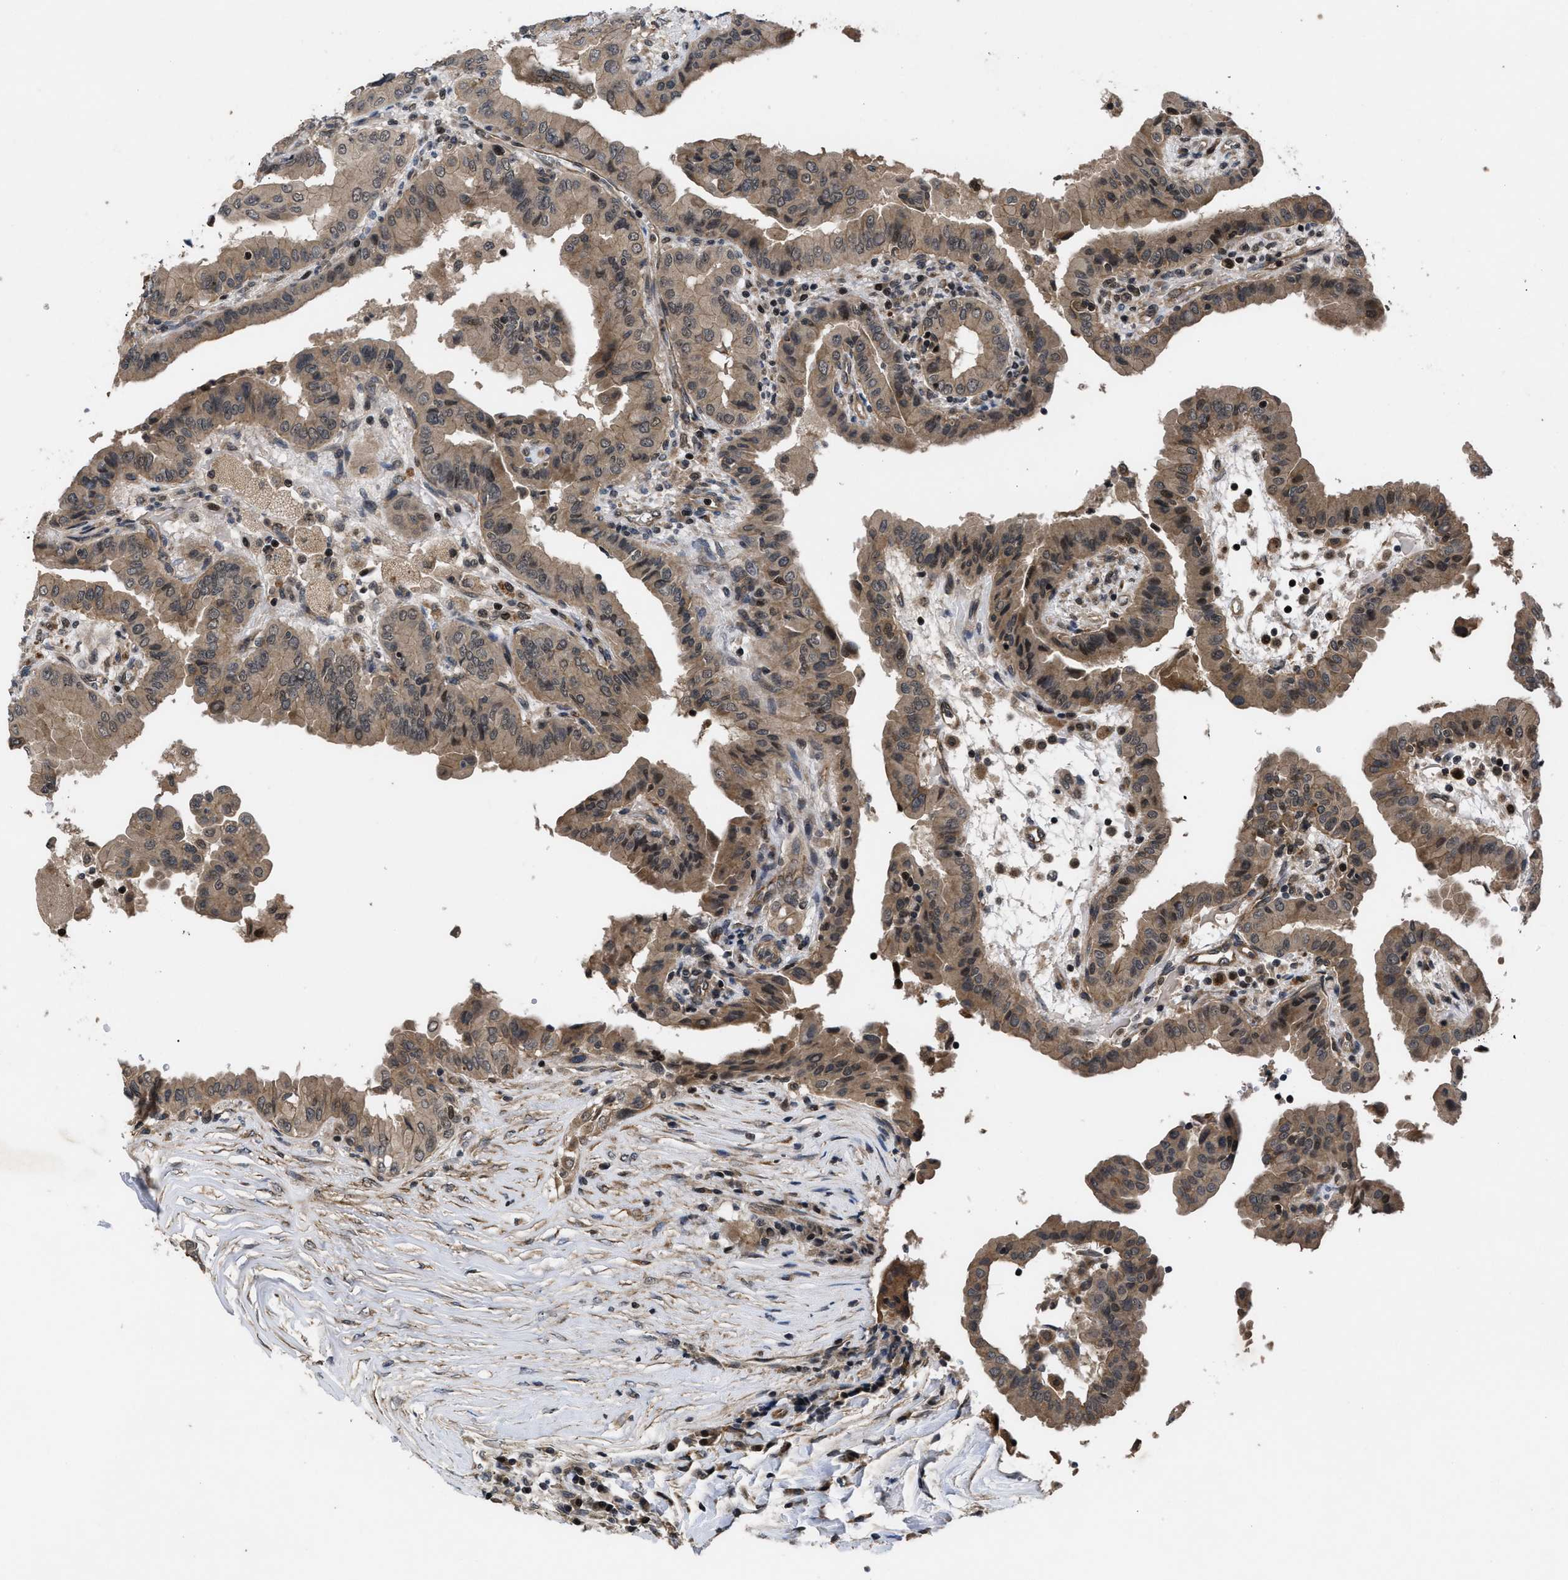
{"staining": {"intensity": "moderate", "quantity": ">75%", "location": "cytoplasmic/membranous"}, "tissue": "thyroid cancer", "cell_type": "Tumor cells", "image_type": "cancer", "snomed": [{"axis": "morphology", "description": "Papillary adenocarcinoma, NOS"}, {"axis": "topography", "description": "Thyroid gland"}], "caption": "Protein staining of papillary adenocarcinoma (thyroid) tissue reveals moderate cytoplasmic/membranous expression in about >75% of tumor cells. (Brightfield microscopy of DAB IHC at high magnification).", "gene": "DNAJC14", "patient": {"sex": "male", "age": 33}}